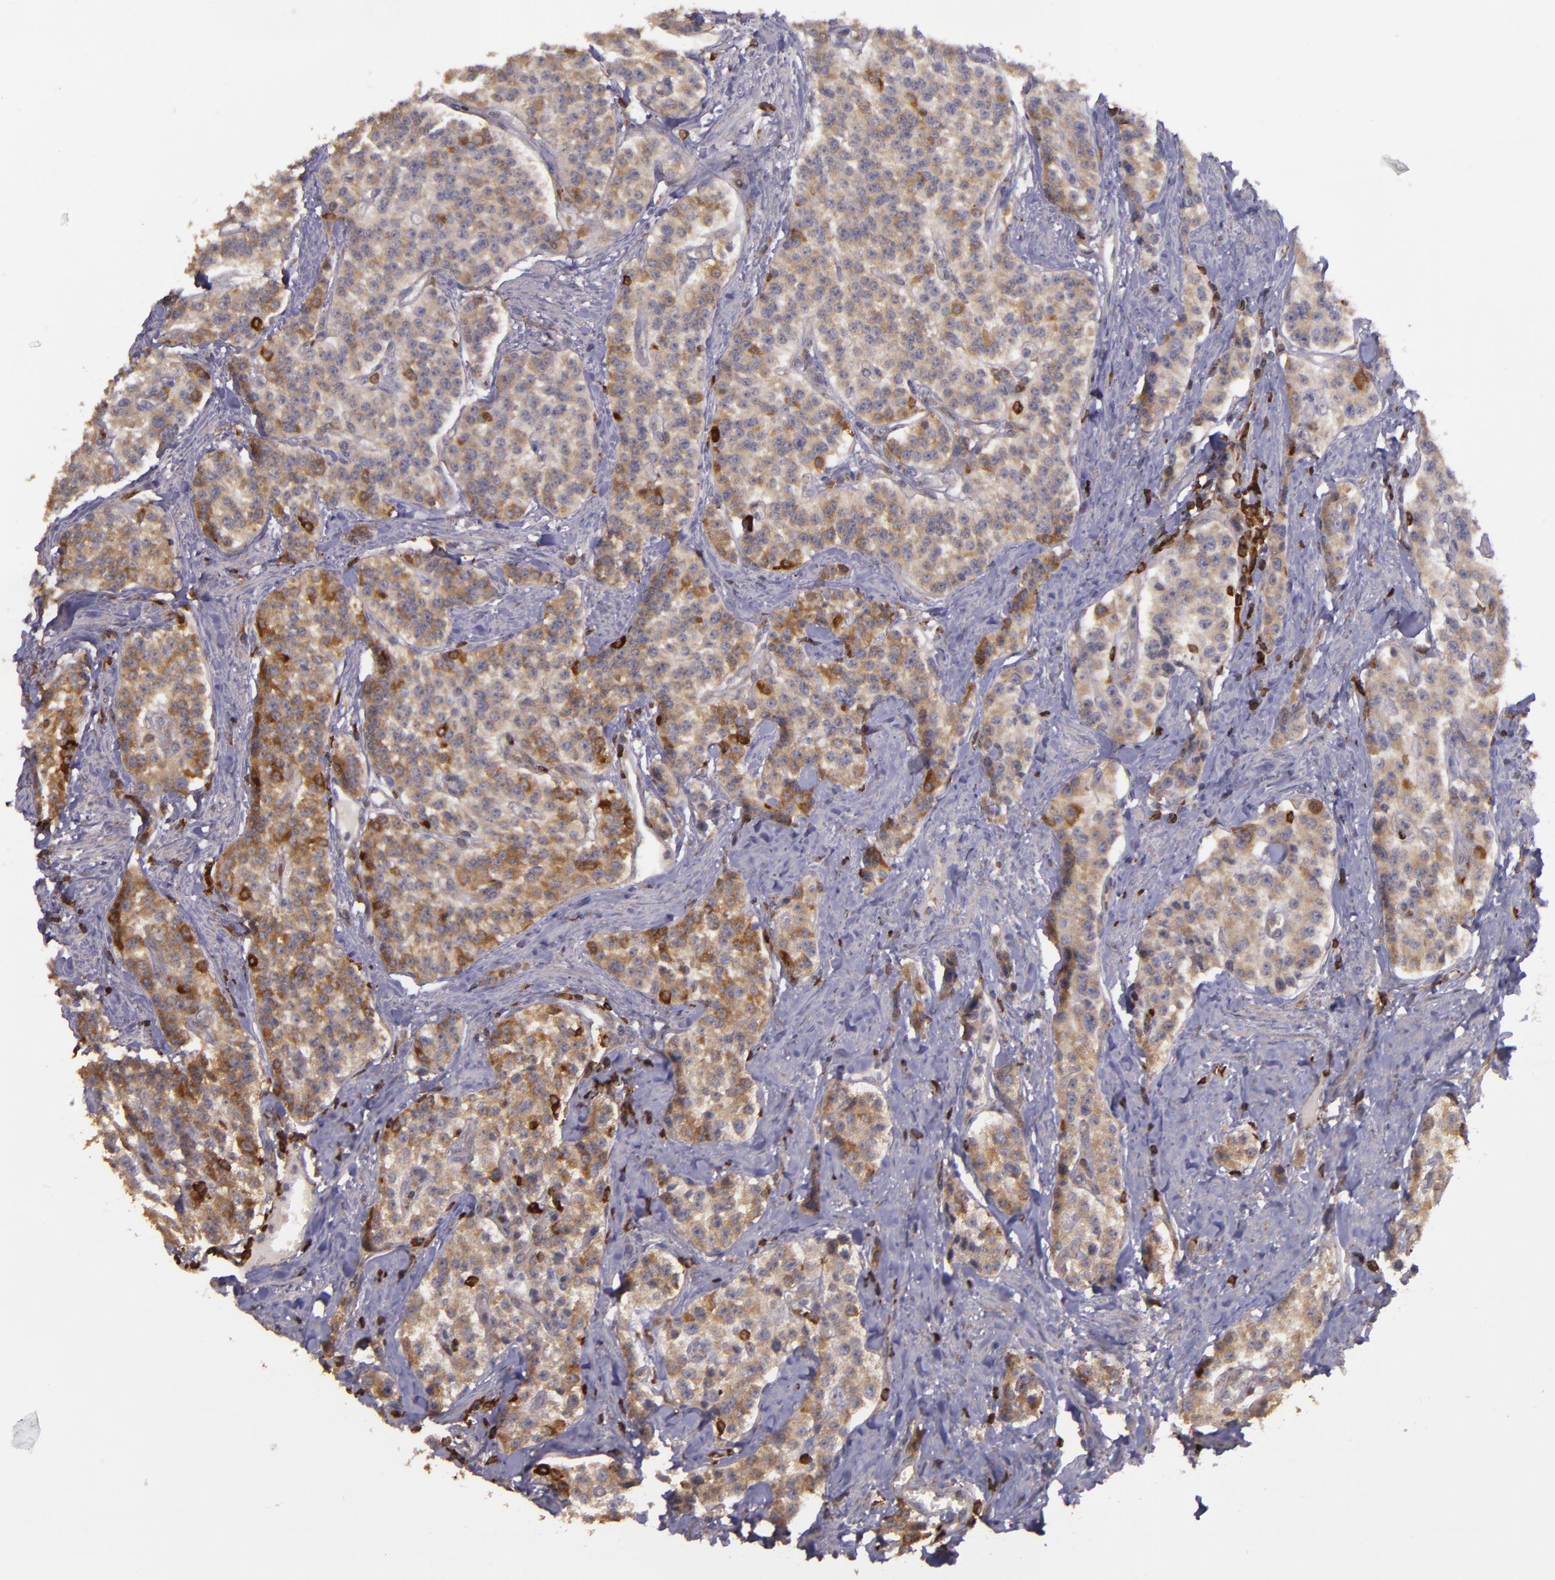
{"staining": {"intensity": "moderate", "quantity": ">75%", "location": "cytoplasmic/membranous"}, "tissue": "carcinoid", "cell_type": "Tumor cells", "image_type": "cancer", "snomed": [{"axis": "morphology", "description": "Carcinoid, malignant, NOS"}, {"axis": "topography", "description": "Stomach"}], "caption": "Brown immunohistochemical staining in human malignant carcinoid shows moderate cytoplasmic/membranous staining in approximately >75% of tumor cells.", "gene": "SLC9A3R1", "patient": {"sex": "female", "age": 76}}